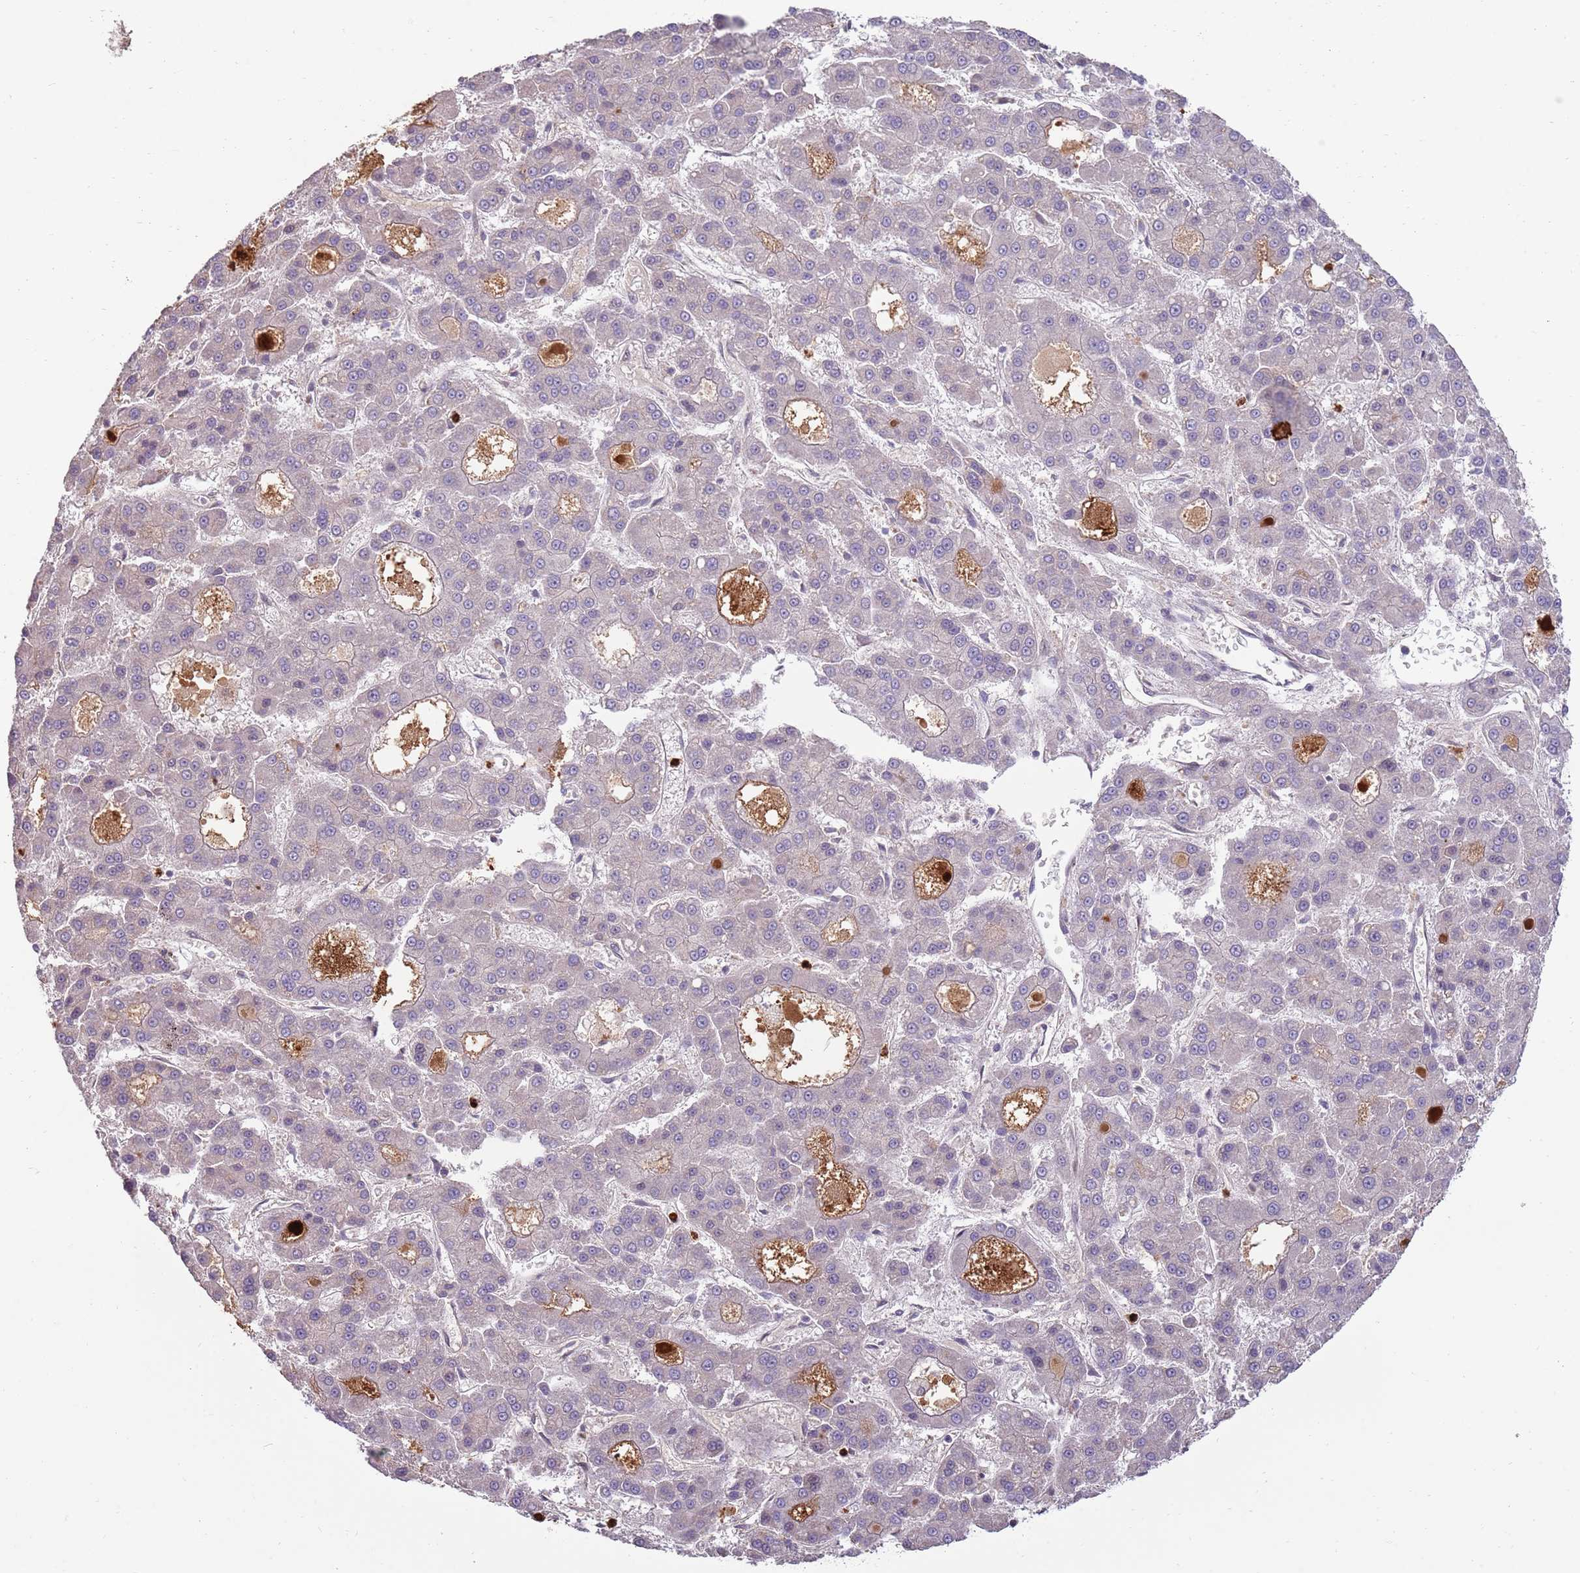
{"staining": {"intensity": "negative", "quantity": "none", "location": "none"}, "tissue": "liver cancer", "cell_type": "Tumor cells", "image_type": "cancer", "snomed": [{"axis": "morphology", "description": "Carcinoma, Hepatocellular, NOS"}, {"axis": "topography", "description": "Liver"}], "caption": "Tumor cells are negative for brown protein staining in liver cancer.", "gene": "NBPF6", "patient": {"sex": "male", "age": 70}}